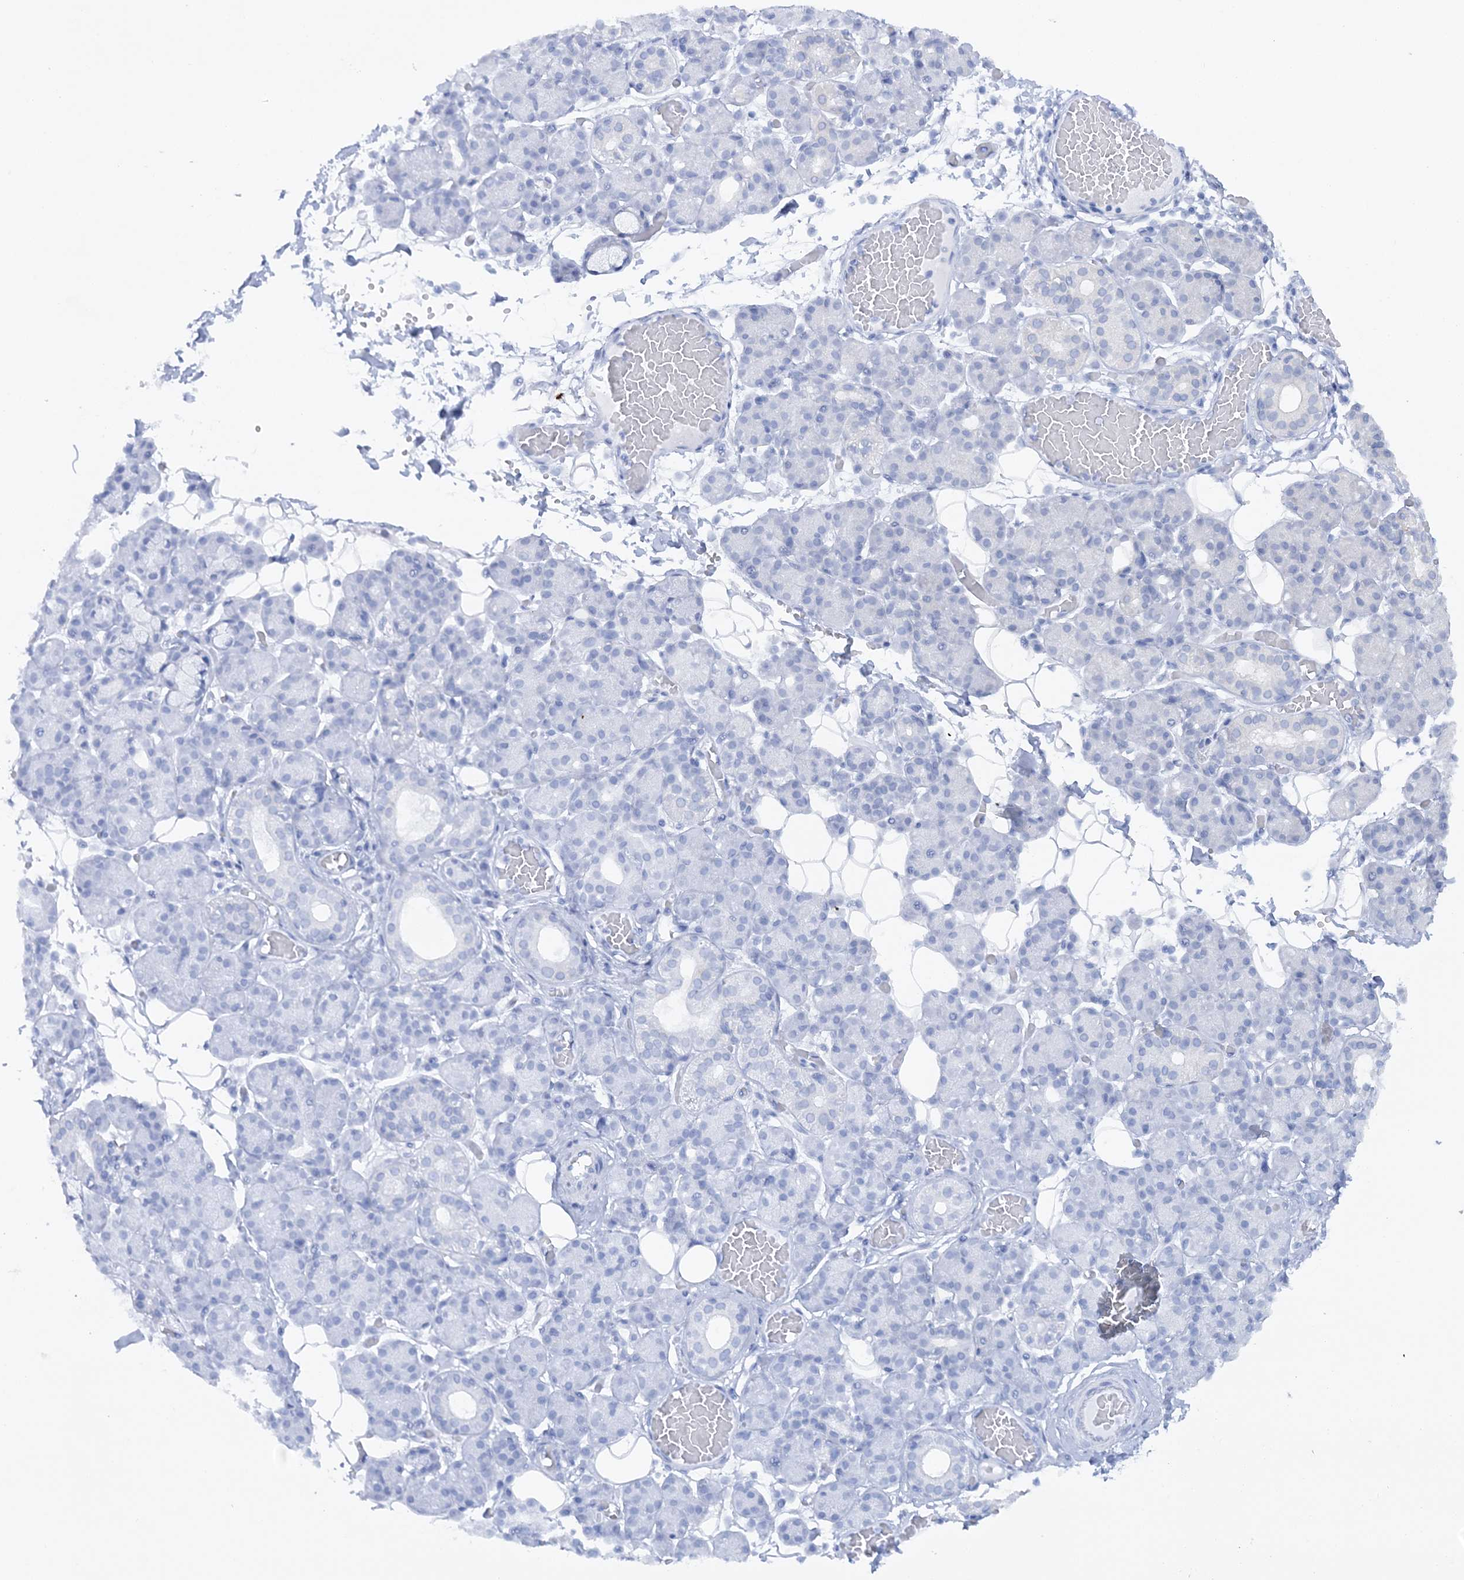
{"staining": {"intensity": "negative", "quantity": "none", "location": "none"}, "tissue": "salivary gland", "cell_type": "Glandular cells", "image_type": "normal", "snomed": [{"axis": "morphology", "description": "Normal tissue, NOS"}, {"axis": "topography", "description": "Salivary gland"}], "caption": "IHC image of normal salivary gland stained for a protein (brown), which exhibits no expression in glandular cells.", "gene": "MMADHC", "patient": {"sex": "male", "age": 63}}